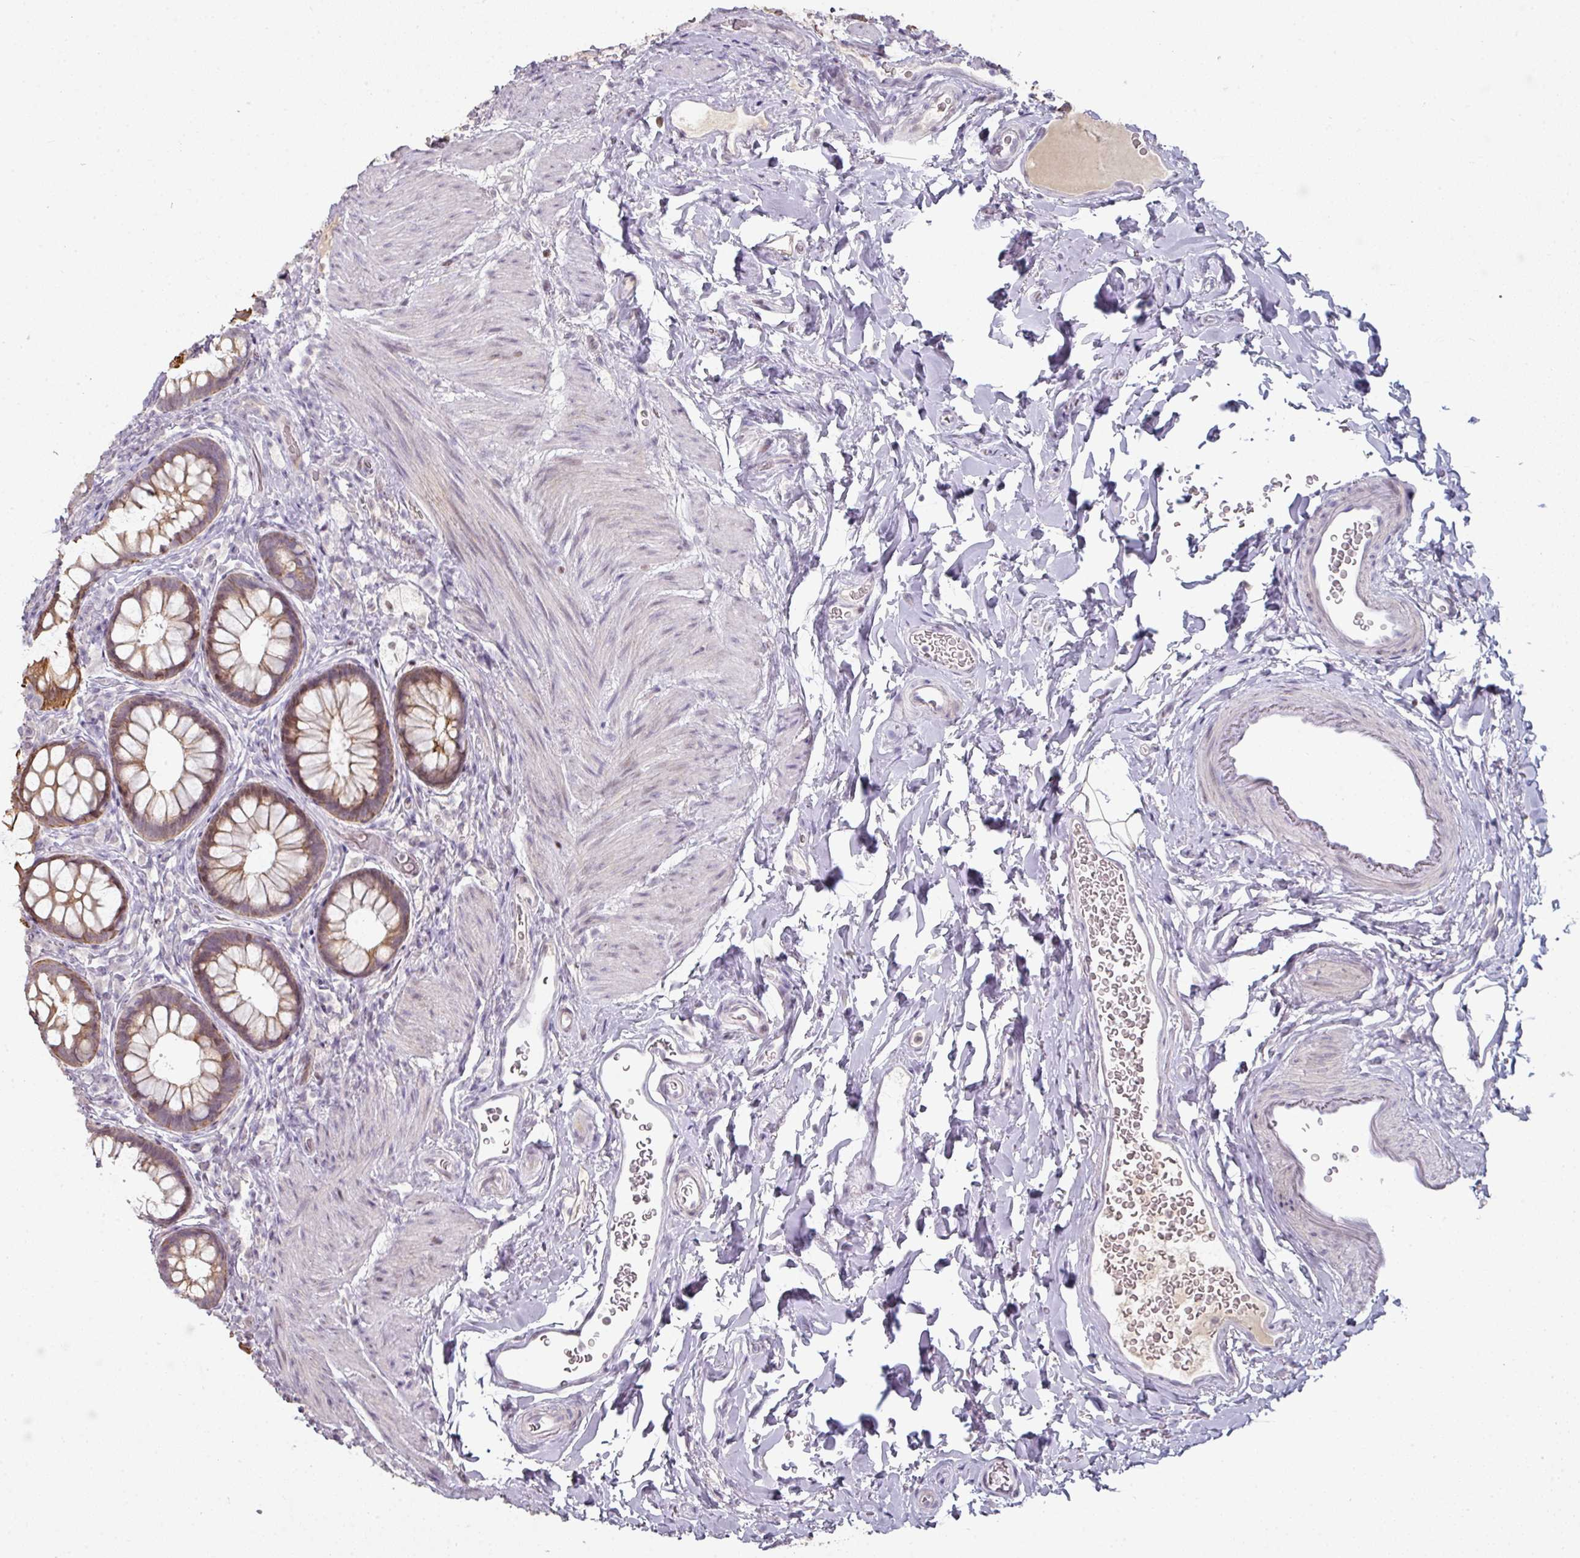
{"staining": {"intensity": "strong", "quantity": ">75%", "location": "cytoplasmic/membranous"}, "tissue": "rectum", "cell_type": "Glandular cells", "image_type": "normal", "snomed": [{"axis": "morphology", "description": "Normal tissue, NOS"}, {"axis": "topography", "description": "Rectum"}, {"axis": "topography", "description": "Peripheral nerve tissue"}], "caption": "Immunohistochemistry of unremarkable rectum shows high levels of strong cytoplasmic/membranous positivity in about >75% of glandular cells. (DAB IHC, brown staining for protein, blue staining for nuclei).", "gene": "GTF2H3", "patient": {"sex": "female", "age": 69}}